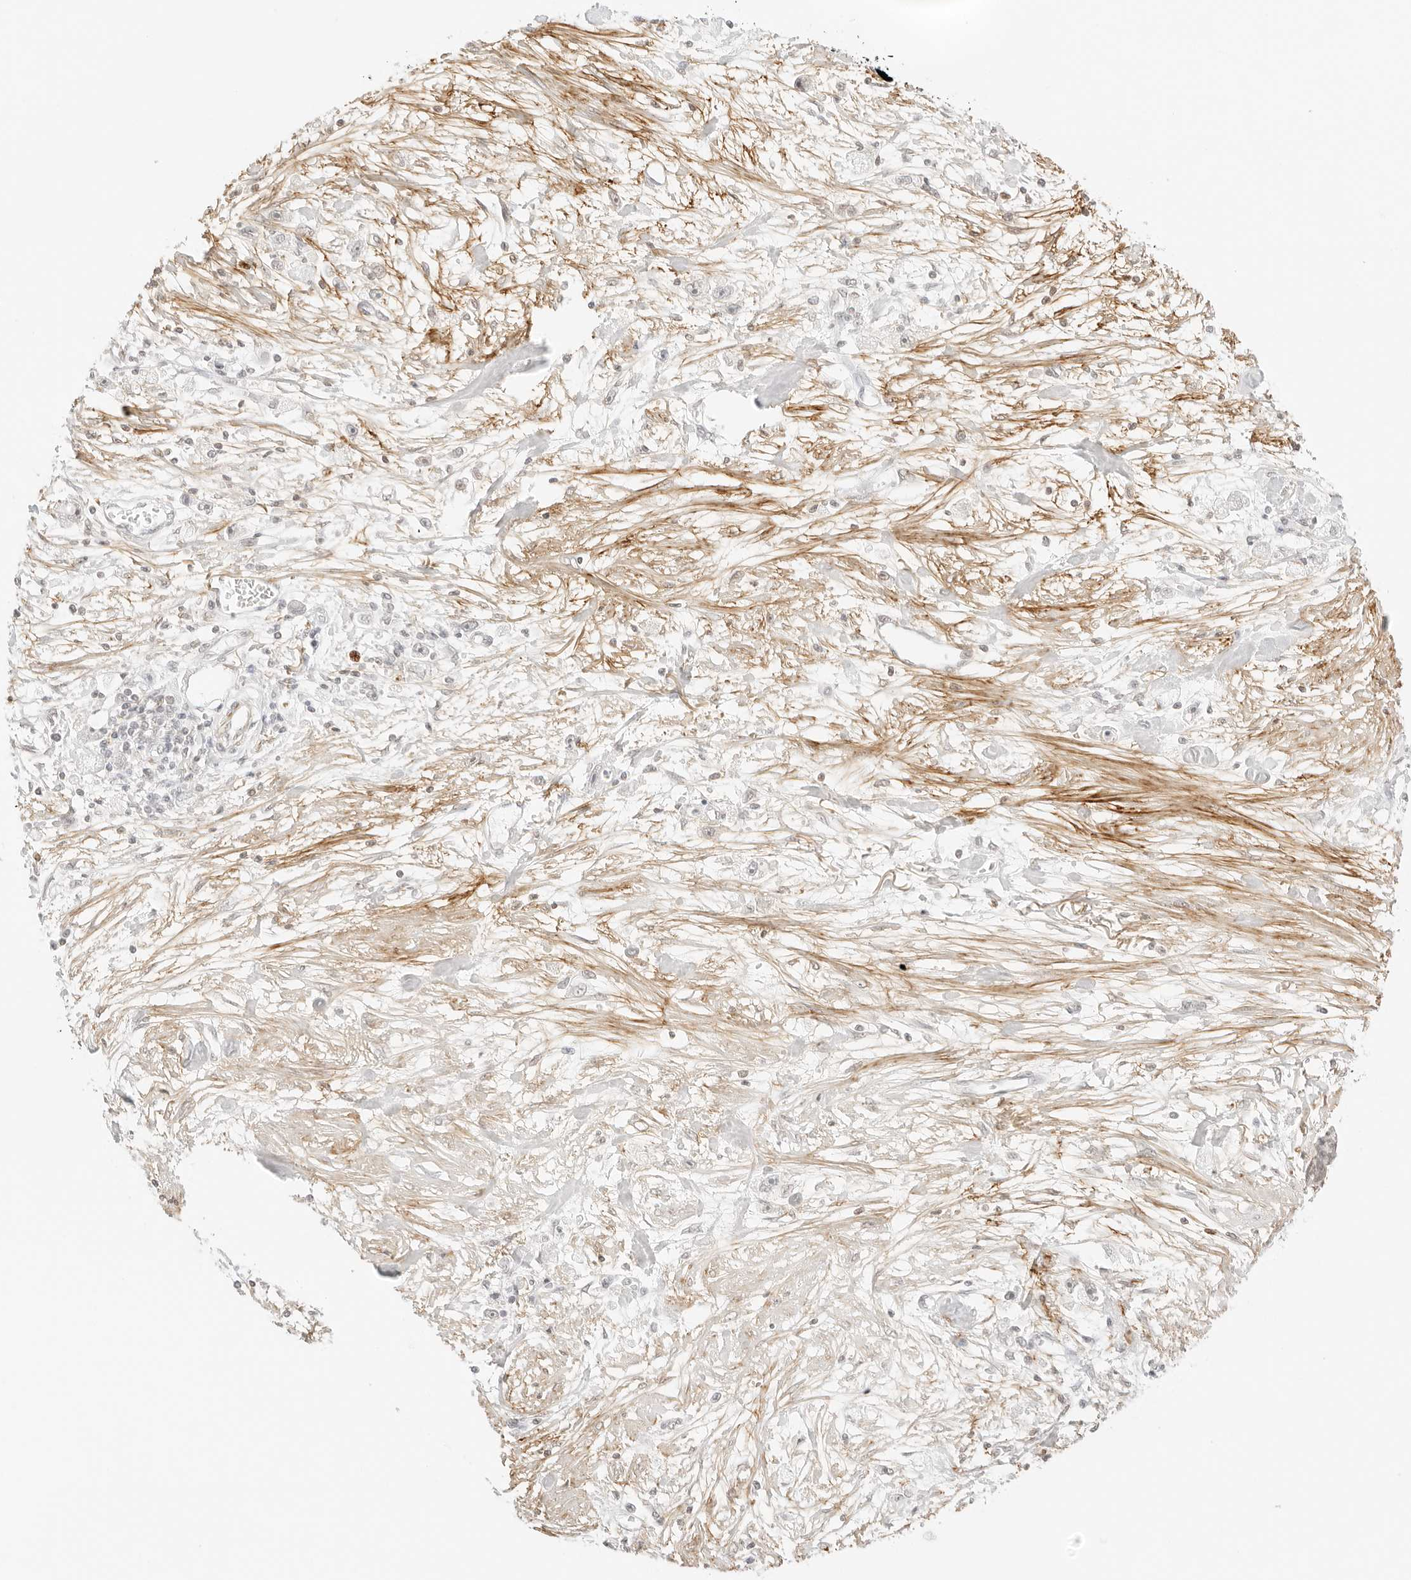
{"staining": {"intensity": "negative", "quantity": "none", "location": "none"}, "tissue": "stomach cancer", "cell_type": "Tumor cells", "image_type": "cancer", "snomed": [{"axis": "morphology", "description": "Adenocarcinoma, NOS"}, {"axis": "topography", "description": "Stomach"}], "caption": "DAB immunohistochemical staining of stomach cancer (adenocarcinoma) reveals no significant staining in tumor cells. (Brightfield microscopy of DAB (3,3'-diaminobenzidine) IHC at high magnification).", "gene": "FBLN5", "patient": {"sex": "female", "age": 59}}